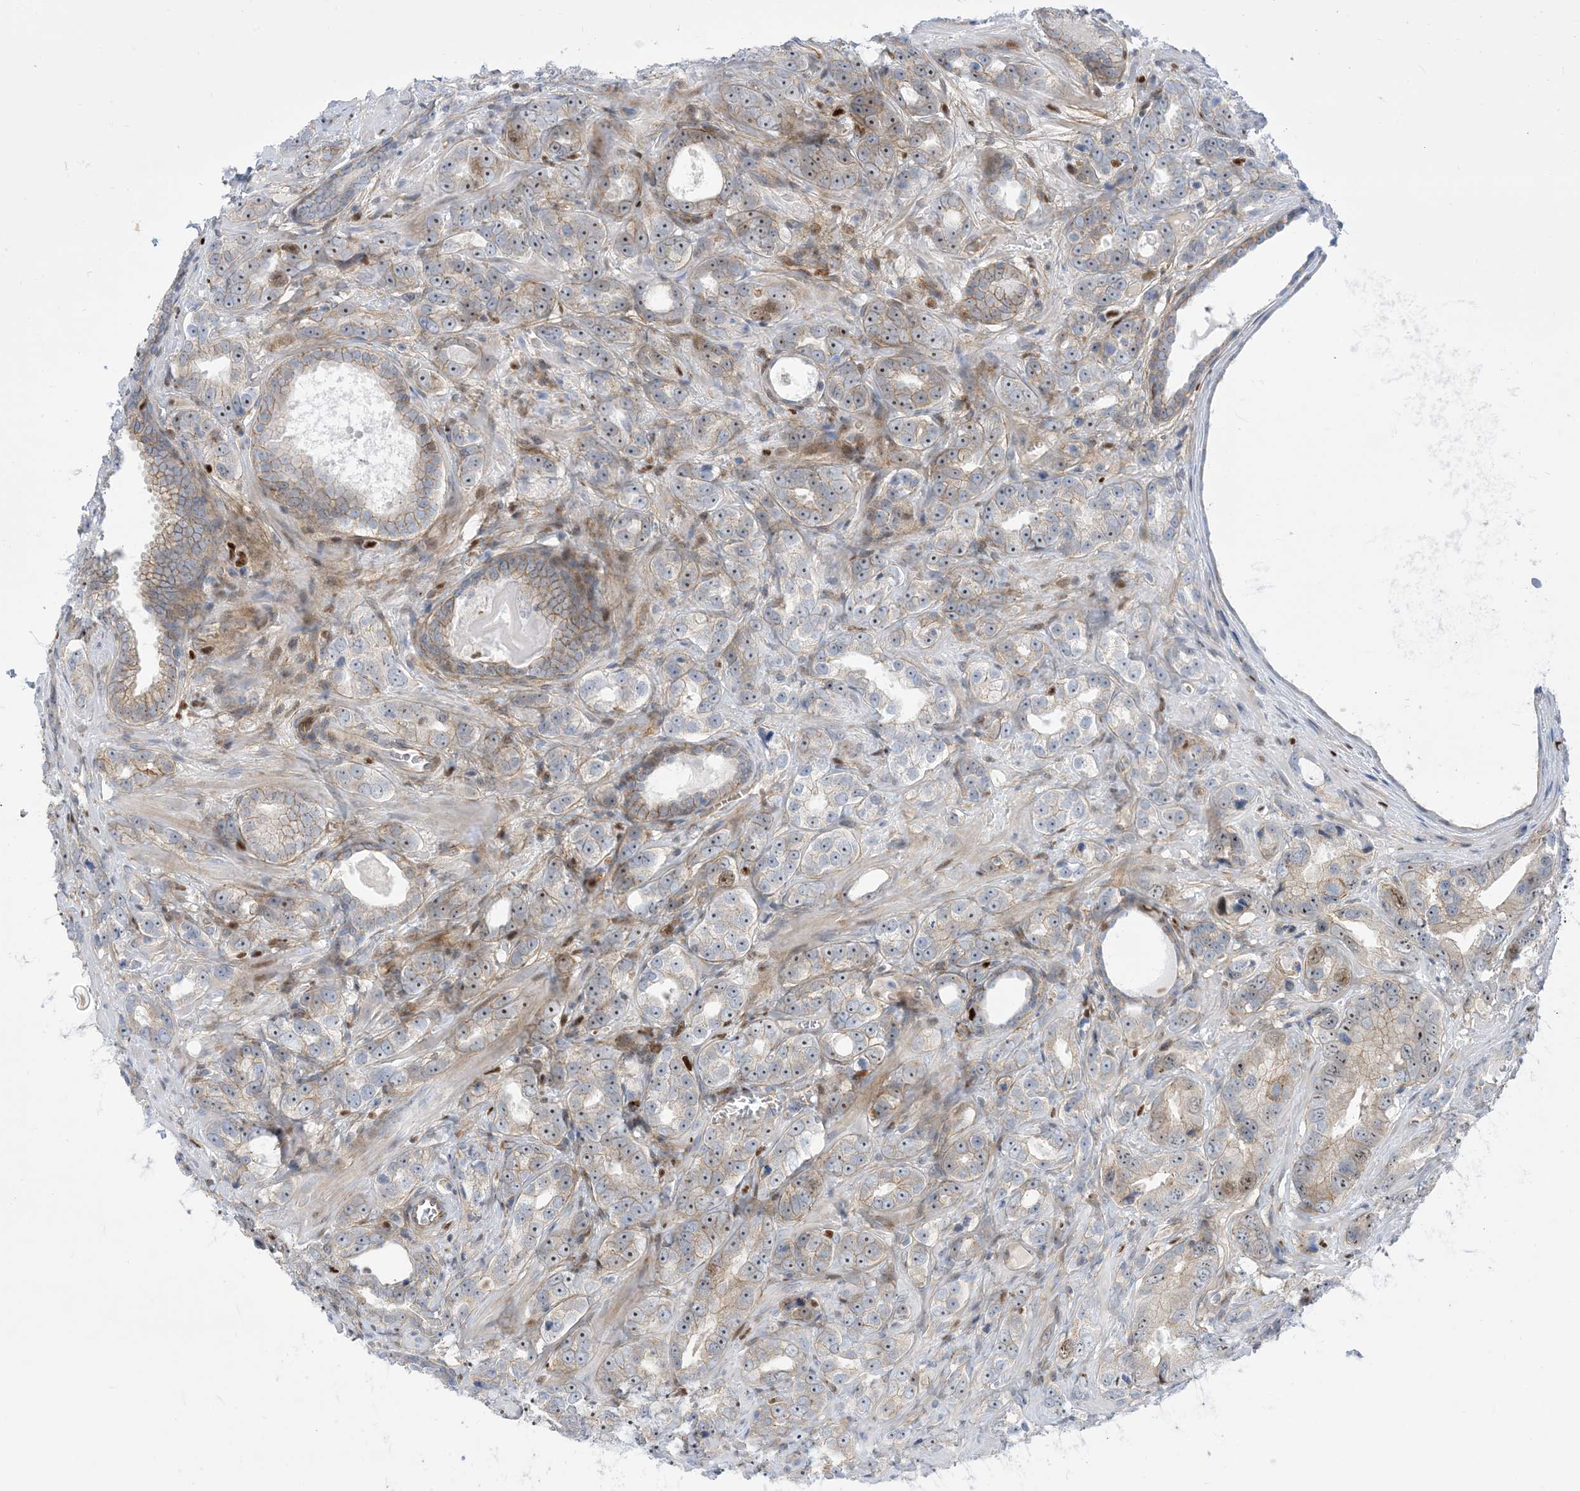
{"staining": {"intensity": "moderate", "quantity": "25%-75%", "location": "nuclear"}, "tissue": "prostate cancer", "cell_type": "Tumor cells", "image_type": "cancer", "snomed": [{"axis": "morphology", "description": "Adenocarcinoma, High grade"}, {"axis": "topography", "description": "Prostate"}], "caption": "Immunohistochemistry (IHC) of prostate cancer (adenocarcinoma (high-grade)) shows medium levels of moderate nuclear expression in approximately 25%-75% of tumor cells.", "gene": "MARS2", "patient": {"sex": "male", "age": 62}}